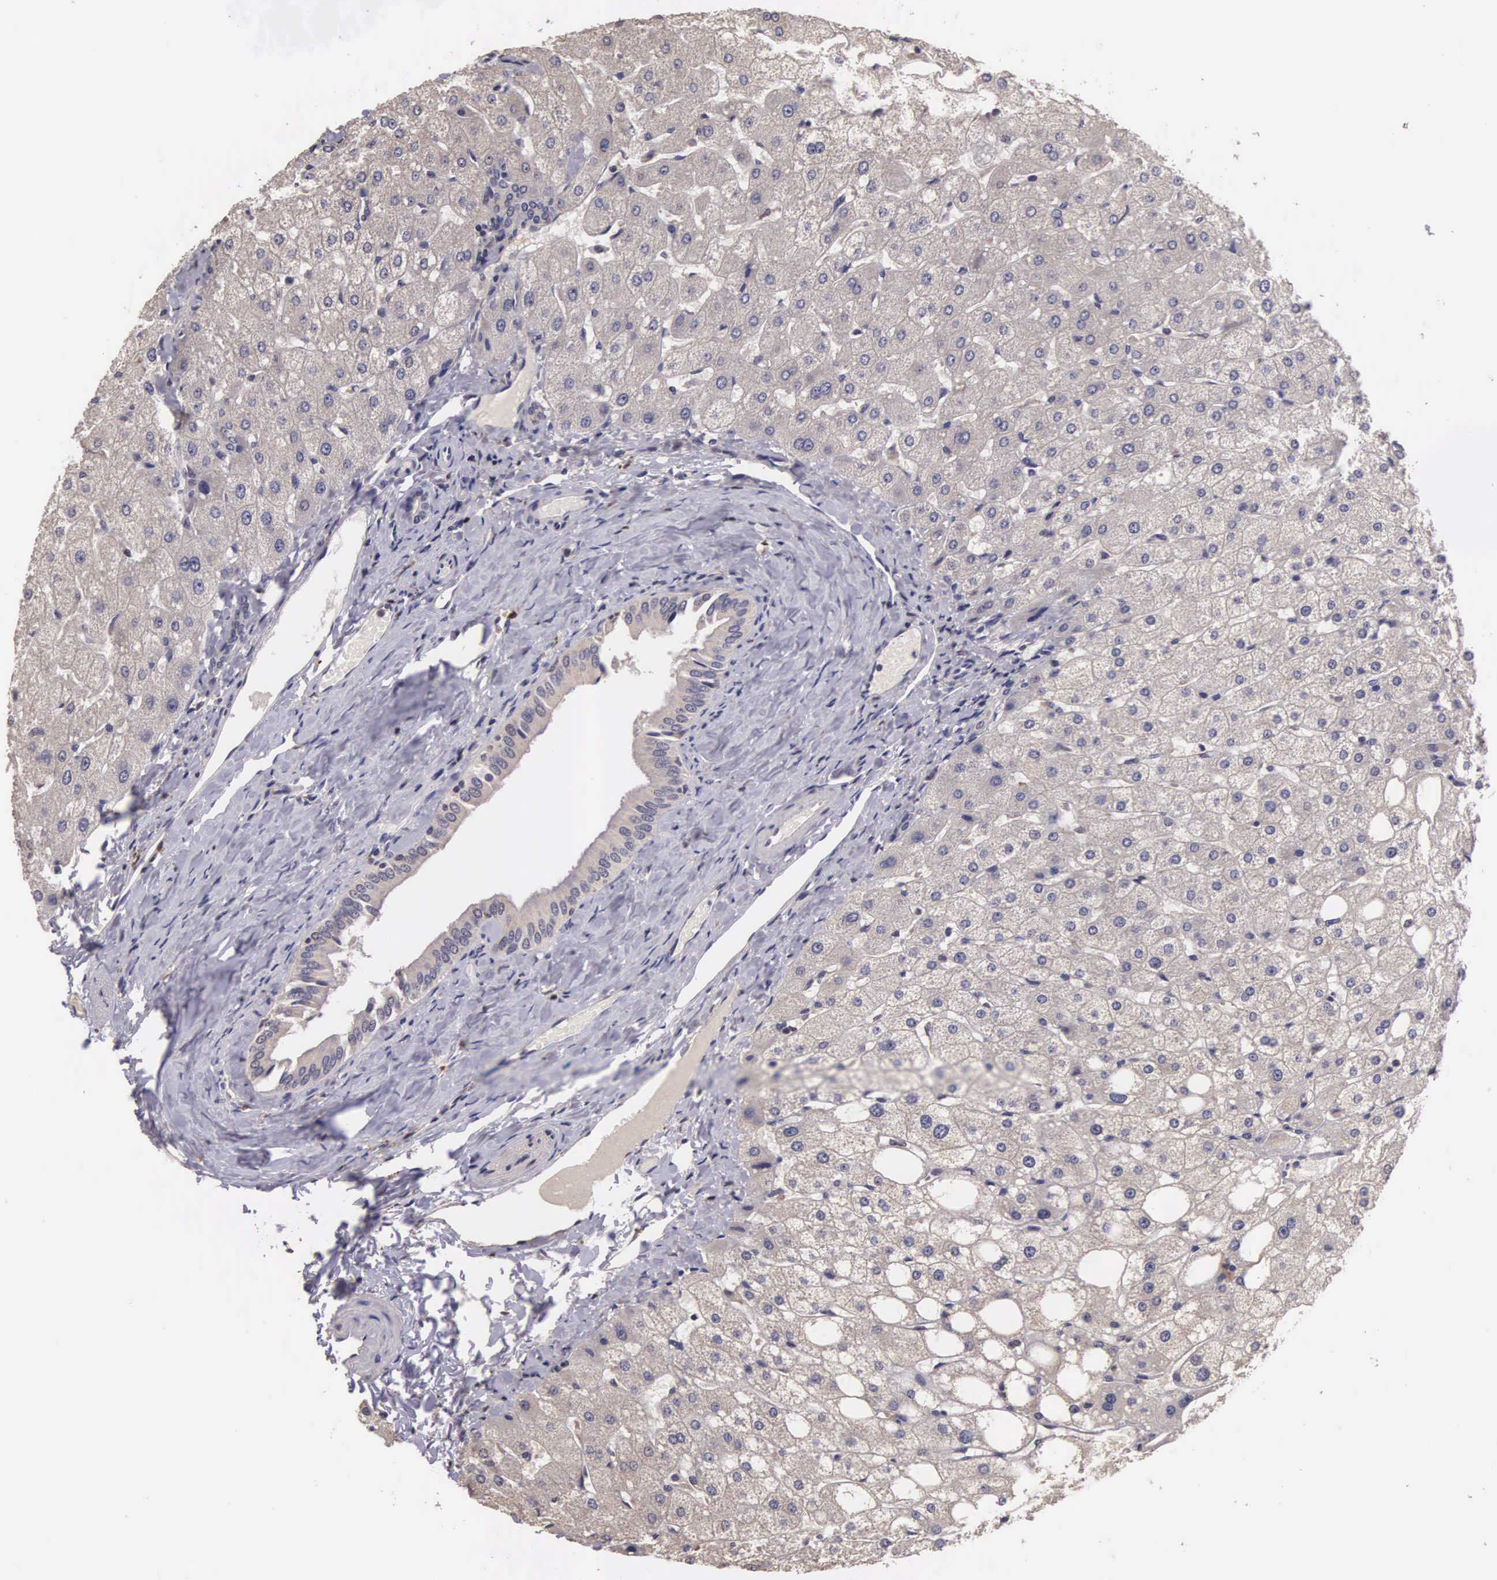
{"staining": {"intensity": "weak", "quantity": "25%-75%", "location": "cytoplasmic/membranous"}, "tissue": "liver", "cell_type": "Cholangiocytes", "image_type": "normal", "snomed": [{"axis": "morphology", "description": "Normal tissue, NOS"}, {"axis": "topography", "description": "Liver"}], "caption": "Approximately 25%-75% of cholangiocytes in unremarkable human liver exhibit weak cytoplasmic/membranous protein expression as visualized by brown immunohistochemical staining.", "gene": "CDC45", "patient": {"sex": "male", "age": 35}}